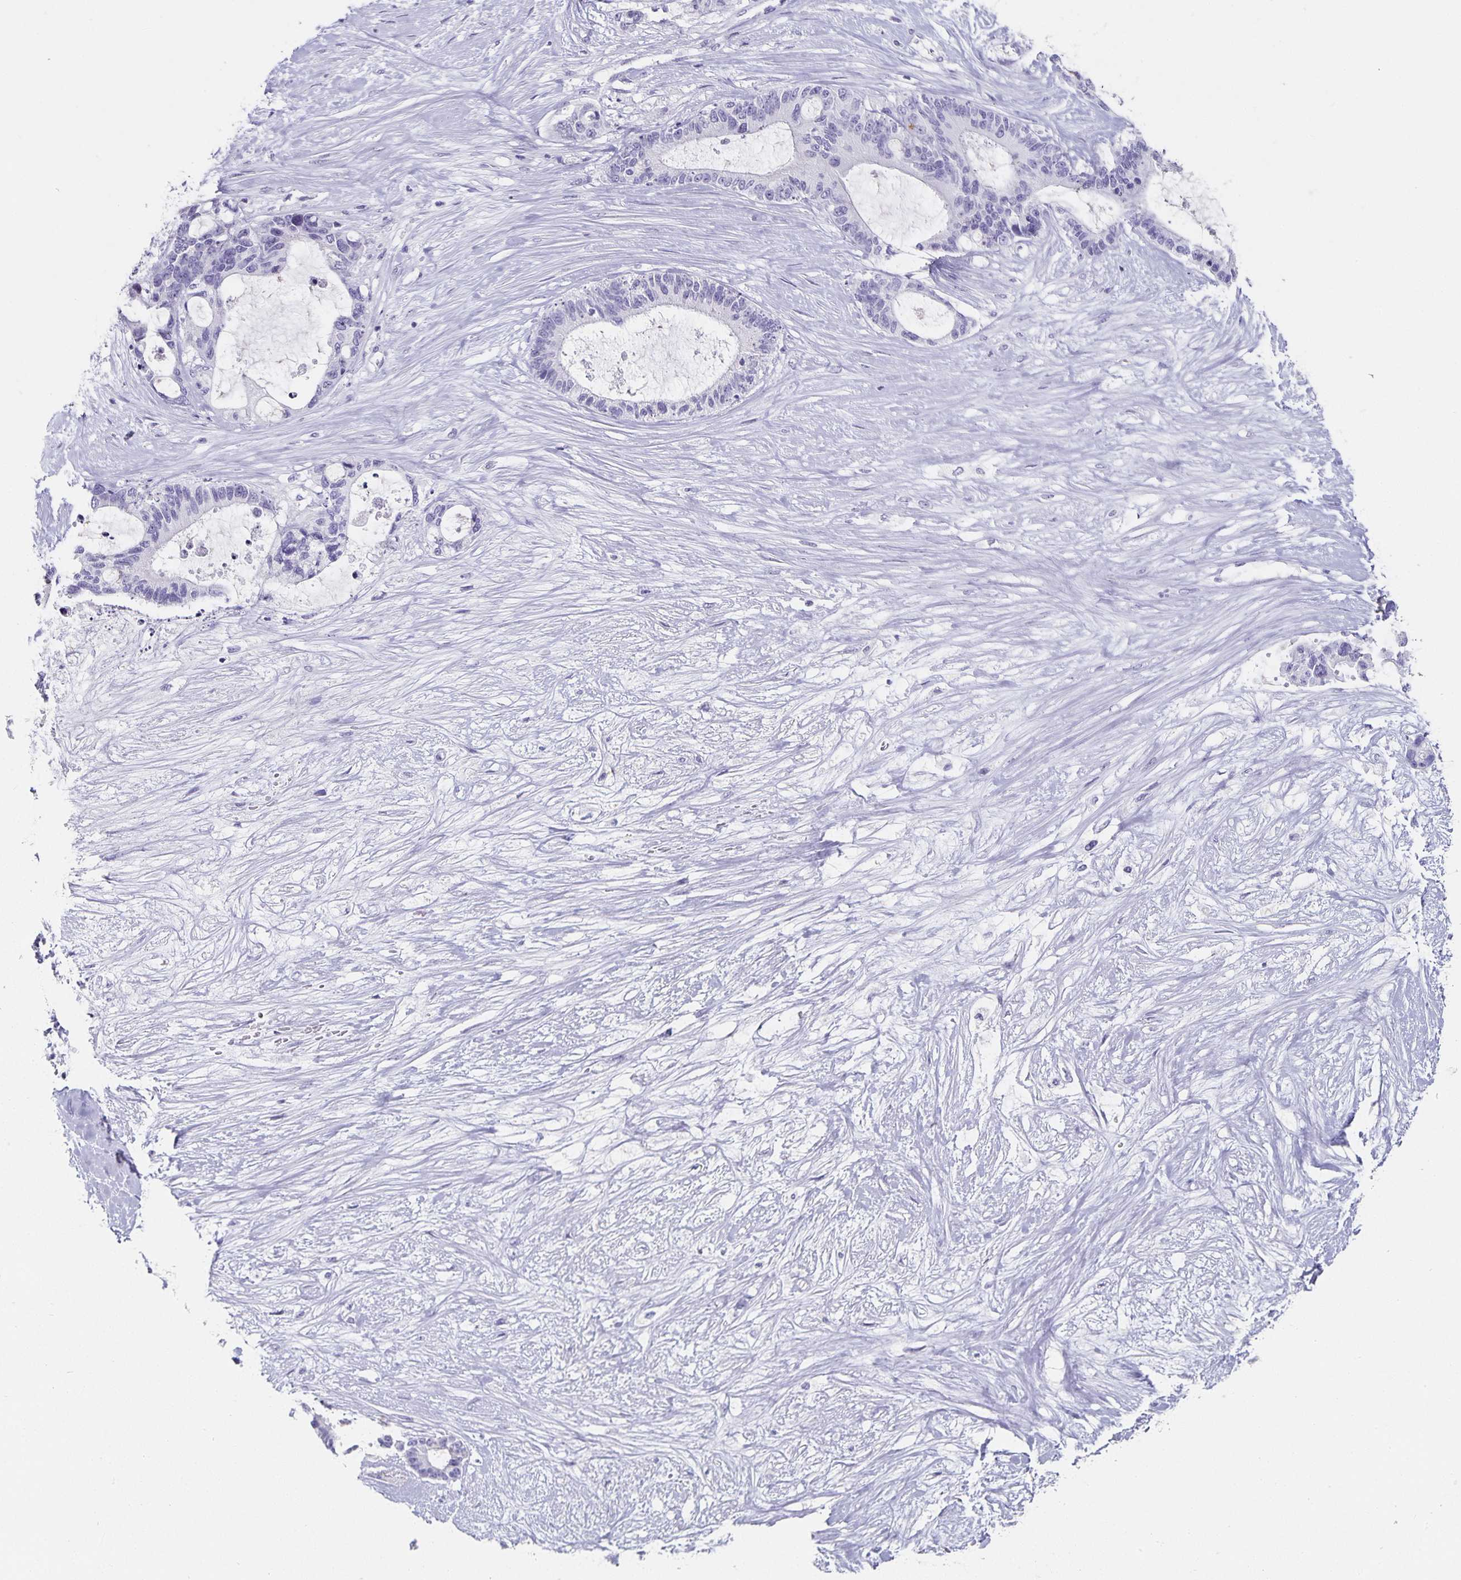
{"staining": {"intensity": "negative", "quantity": "none", "location": "none"}, "tissue": "liver cancer", "cell_type": "Tumor cells", "image_type": "cancer", "snomed": [{"axis": "morphology", "description": "Normal tissue, NOS"}, {"axis": "morphology", "description": "Cholangiocarcinoma"}, {"axis": "topography", "description": "Liver"}, {"axis": "topography", "description": "Peripheral nerve tissue"}], "caption": "IHC histopathology image of human liver cancer stained for a protein (brown), which displays no staining in tumor cells.", "gene": "CHGA", "patient": {"sex": "female", "age": 73}}